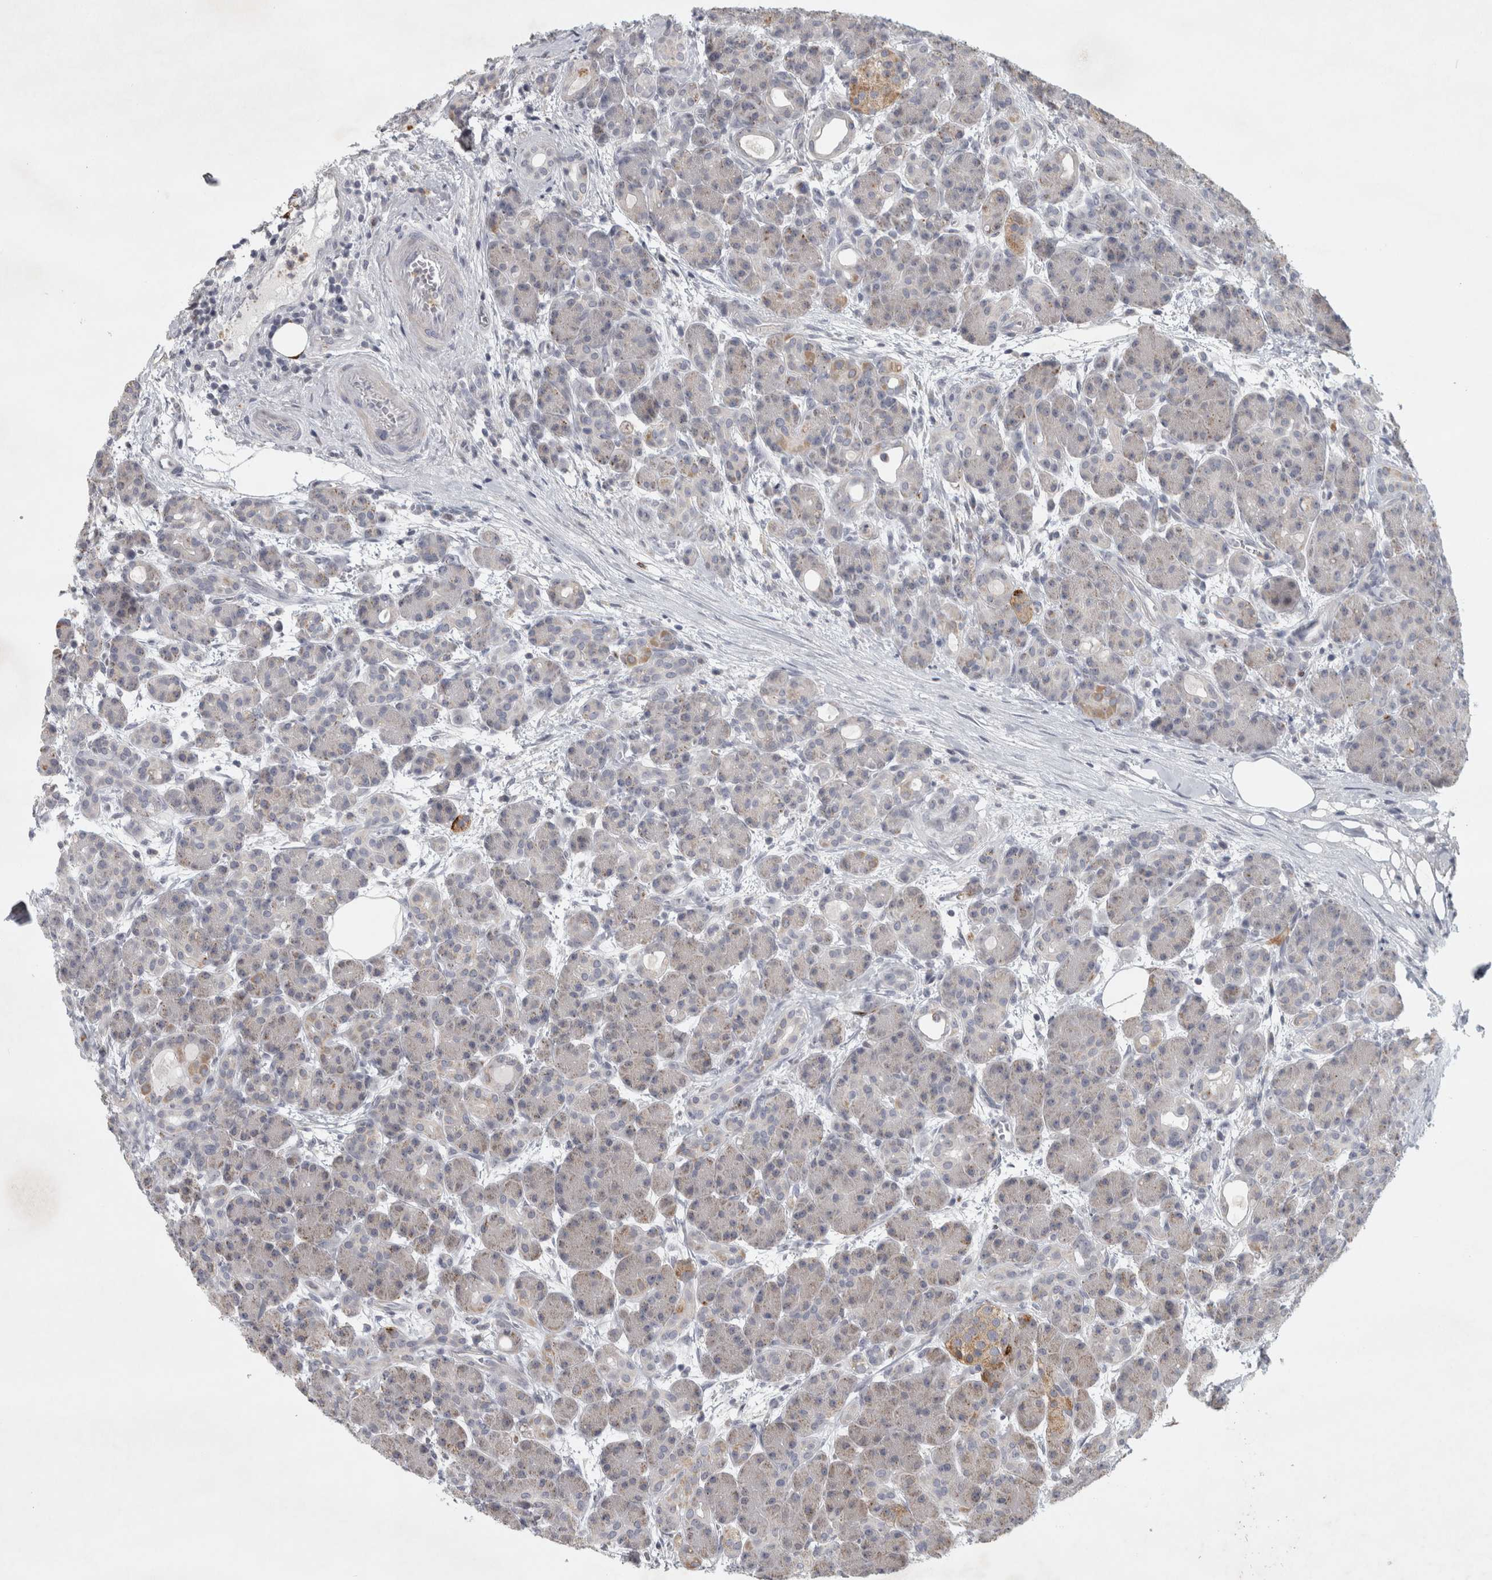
{"staining": {"intensity": "negative", "quantity": "none", "location": "none"}, "tissue": "pancreas", "cell_type": "Exocrine glandular cells", "image_type": "normal", "snomed": [{"axis": "morphology", "description": "Normal tissue, NOS"}, {"axis": "topography", "description": "Pancreas"}], "caption": "This is an IHC photomicrograph of benign pancreas. There is no positivity in exocrine glandular cells.", "gene": "PTPRN2", "patient": {"sex": "male", "age": 63}}